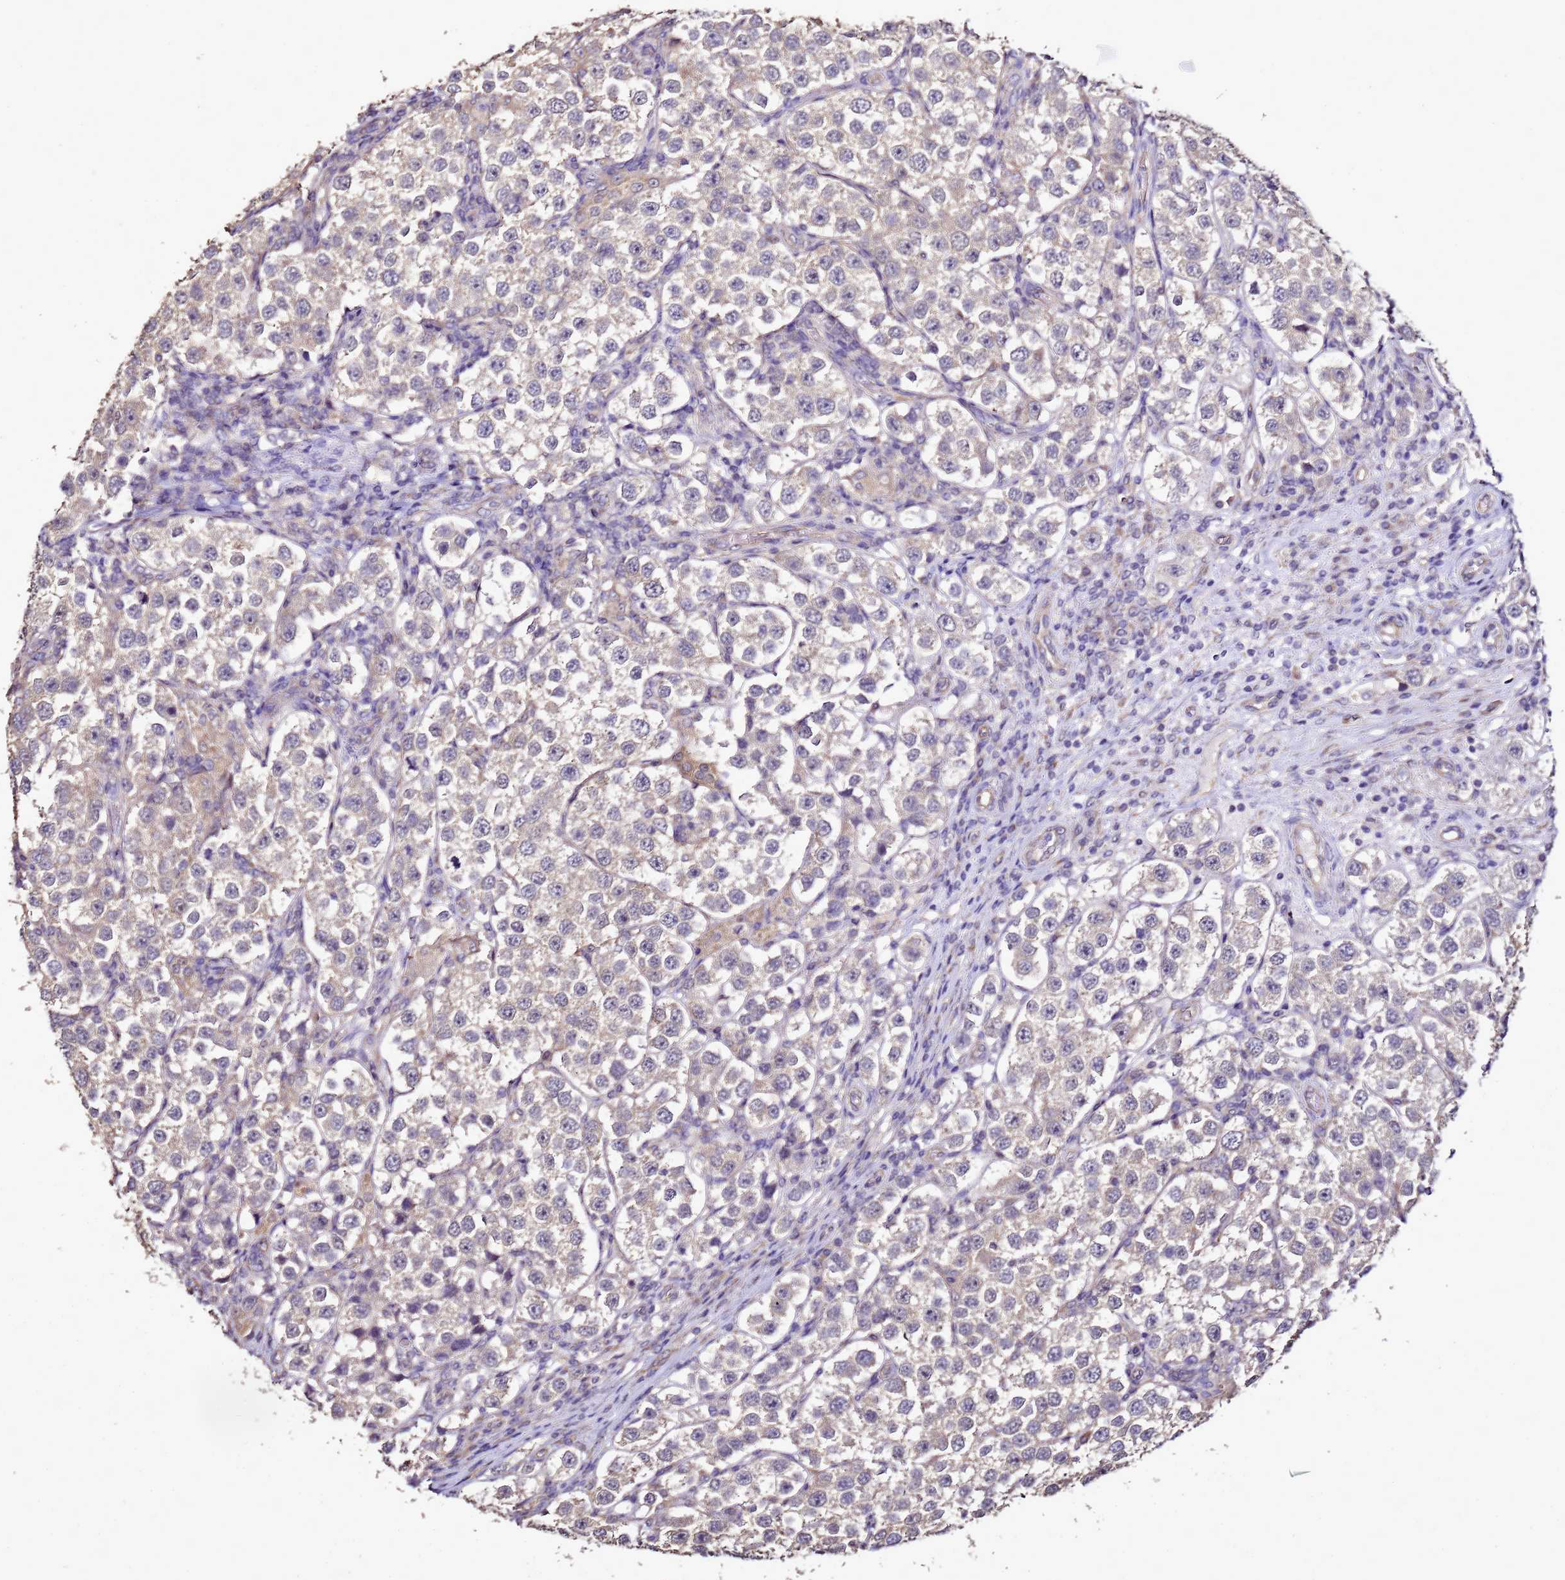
{"staining": {"intensity": "weak", "quantity": "<25%", "location": "cytoplasmic/membranous"}, "tissue": "testis cancer", "cell_type": "Tumor cells", "image_type": "cancer", "snomed": [{"axis": "morphology", "description": "Seminoma, NOS"}, {"axis": "topography", "description": "Testis"}], "caption": "Tumor cells show no significant expression in testis cancer.", "gene": "ENOPH1", "patient": {"sex": "male", "age": 37}}